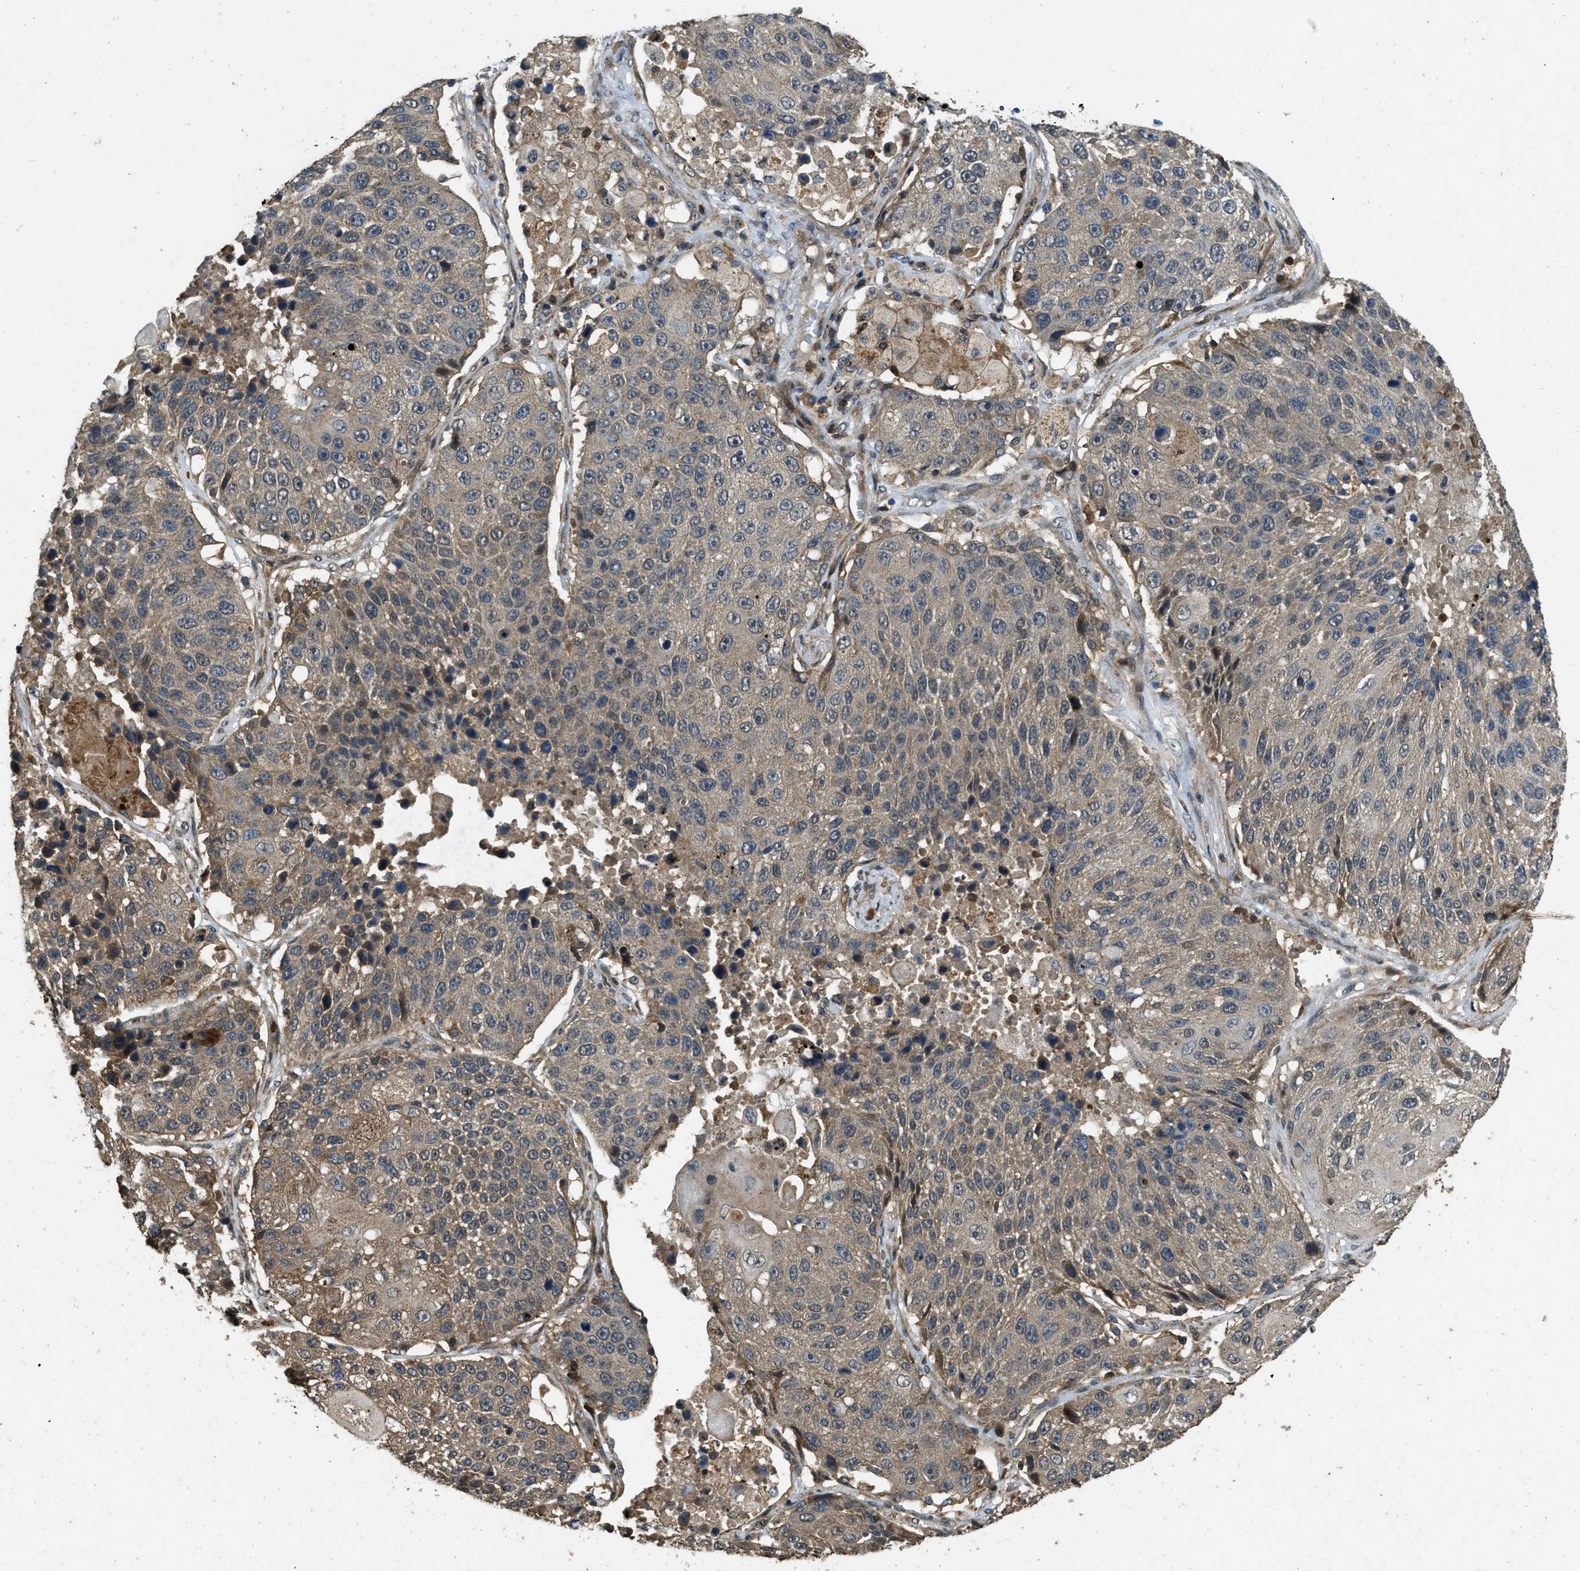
{"staining": {"intensity": "weak", "quantity": "<25%", "location": "cytoplasmic/membranous"}, "tissue": "lung cancer", "cell_type": "Tumor cells", "image_type": "cancer", "snomed": [{"axis": "morphology", "description": "Squamous cell carcinoma, NOS"}, {"axis": "topography", "description": "Lung"}], "caption": "Human lung cancer stained for a protein using immunohistochemistry reveals no positivity in tumor cells.", "gene": "ATP8B1", "patient": {"sex": "male", "age": 61}}